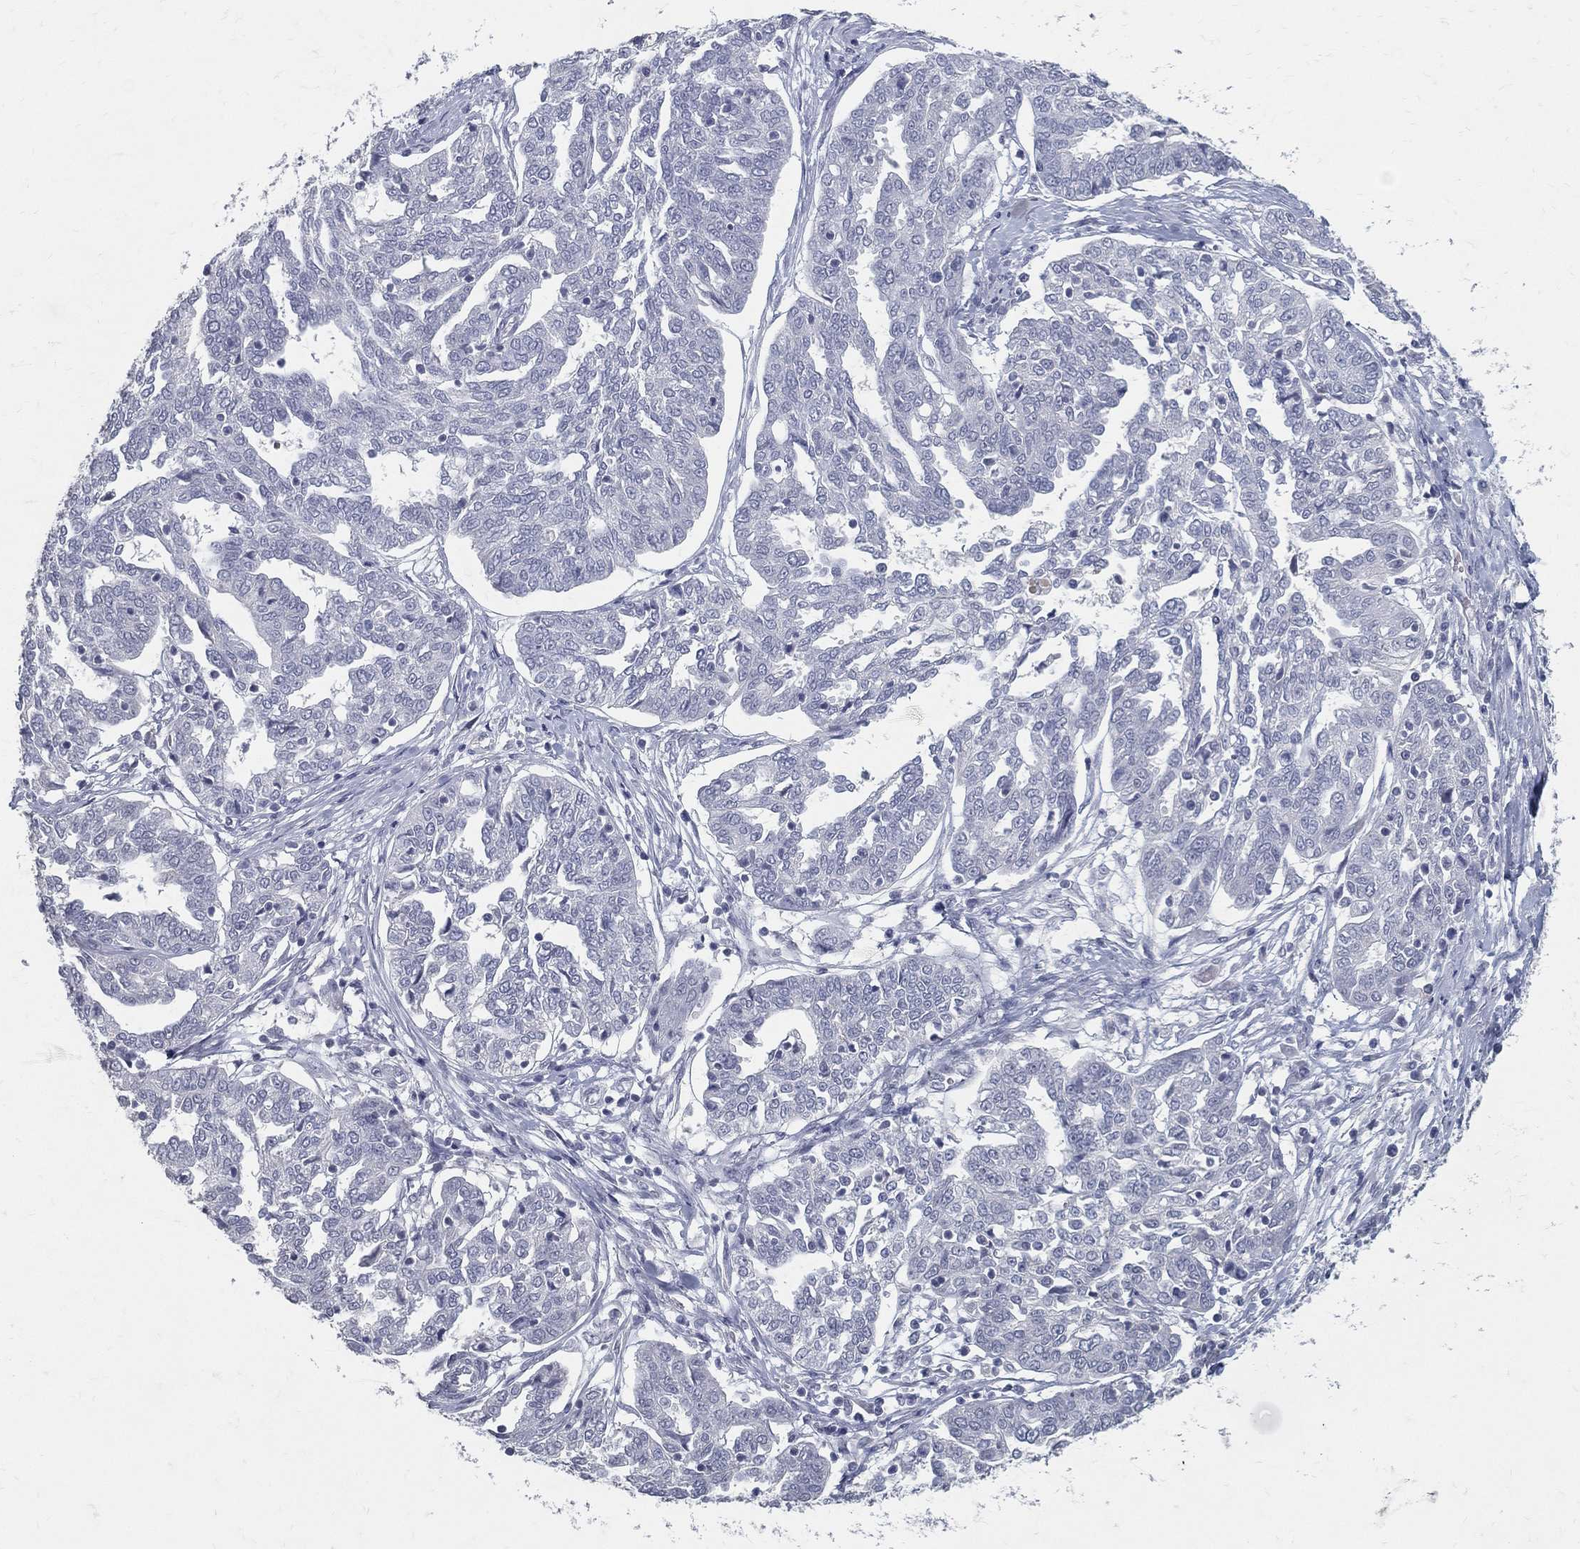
{"staining": {"intensity": "negative", "quantity": "none", "location": "none"}, "tissue": "ovarian cancer", "cell_type": "Tumor cells", "image_type": "cancer", "snomed": [{"axis": "morphology", "description": "Cystadenocarcinoma, serous, NOS"}, {"axis": "topography", "description": "Ovary"}], "caption": "Tumor cells show no significant expression in ovarian cancer.", "gene": "ACE2", "patient": {"sex": "female", "age": 67}}